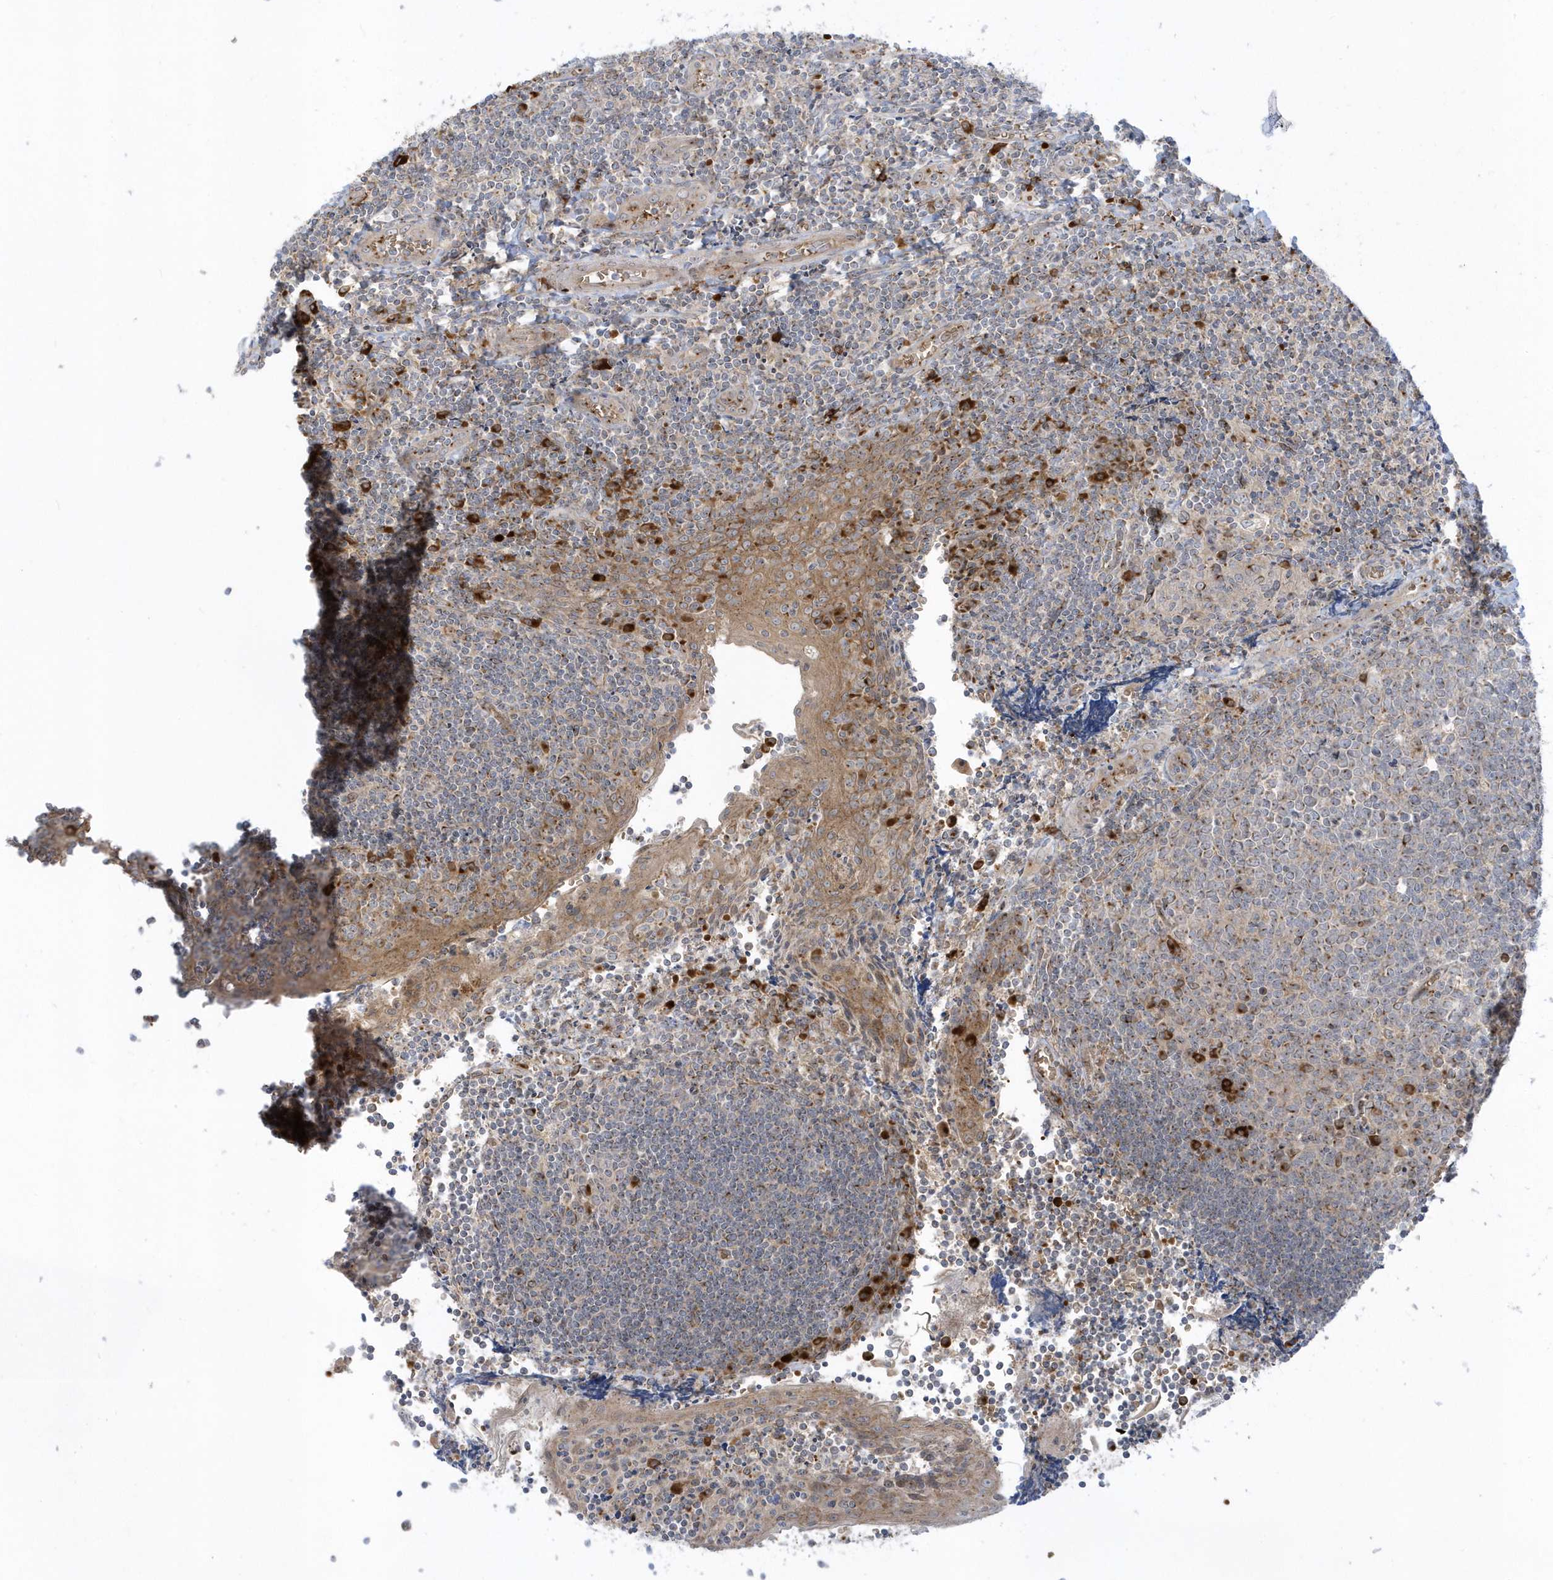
{"staining": {"intensity": "moderate", "quantity": "<25%", "location": "cytoplasmic/membranous"}, "tissue": "tonsil", "cell_type": "Germinal center cells", "image_type": "normal", "snomed": [{"axis": "morphology", "description": "Normal tissue, NOS"}, {"axis": "topography", "description": "Tonsil"}], "caption": "Tonsil stained with DAB (3,3'-diaminobenzidine) IHC exhibits low levels of moderate cytoplasmic/membranous positivity in about <25% of germinal center cells.", "gene": "RPP40", "patient": {"sex": "male", "age": 27}}